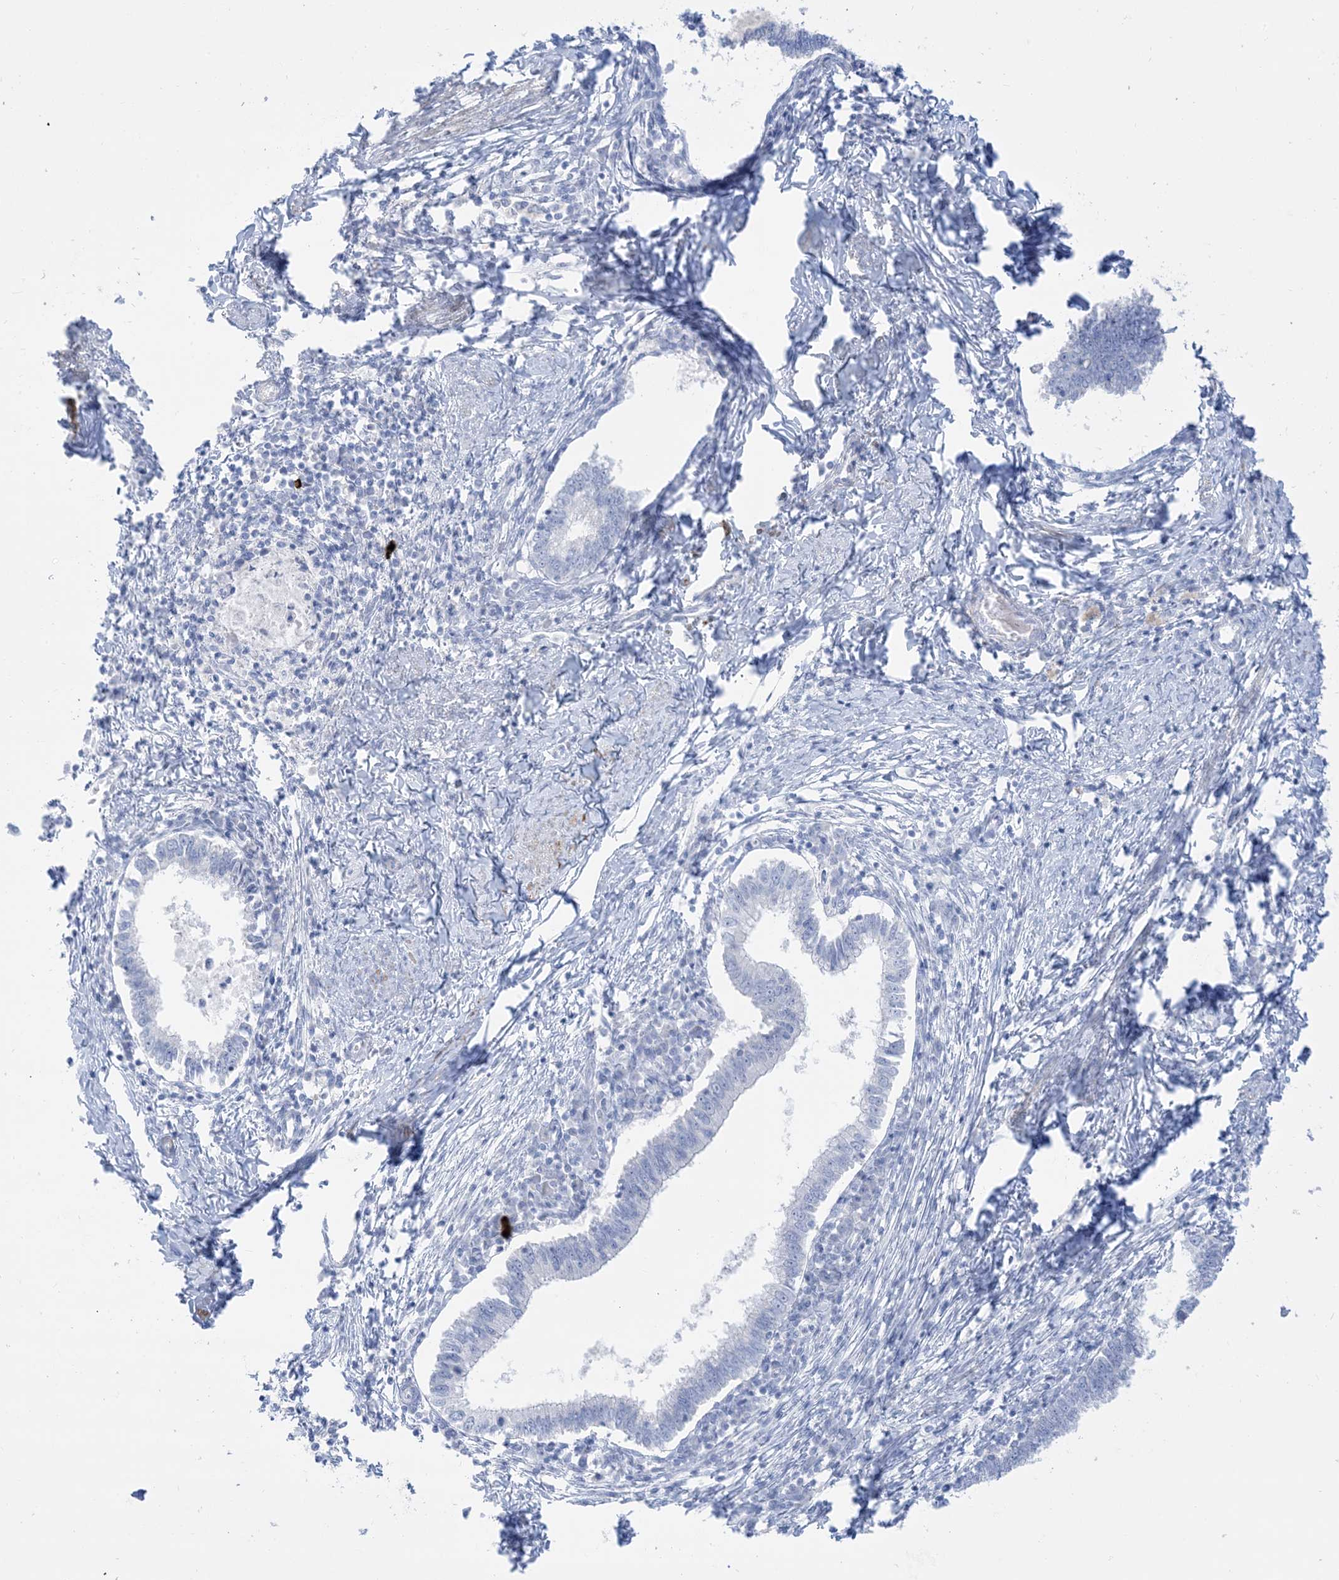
{"staining": {"intensity": "negative", "quantity": "none", "location": "none"}, "tissue": "cervical cancer", "cell_type": "Tumor cells", "image_type": "cancer", "snomed": [{"axis": "morphology", "description": "Adenocarcinoma, NOS"}, {"axis": "topography", "description": "Cervix"}], "caption": "Micrograph shows no protein staining in tumor cells of cervical cancer (adenocarcinoma) tissue. Nuclei are stained in blue.", "gene": "MARS2", "patient": {"sex": "female", "age": 36}}